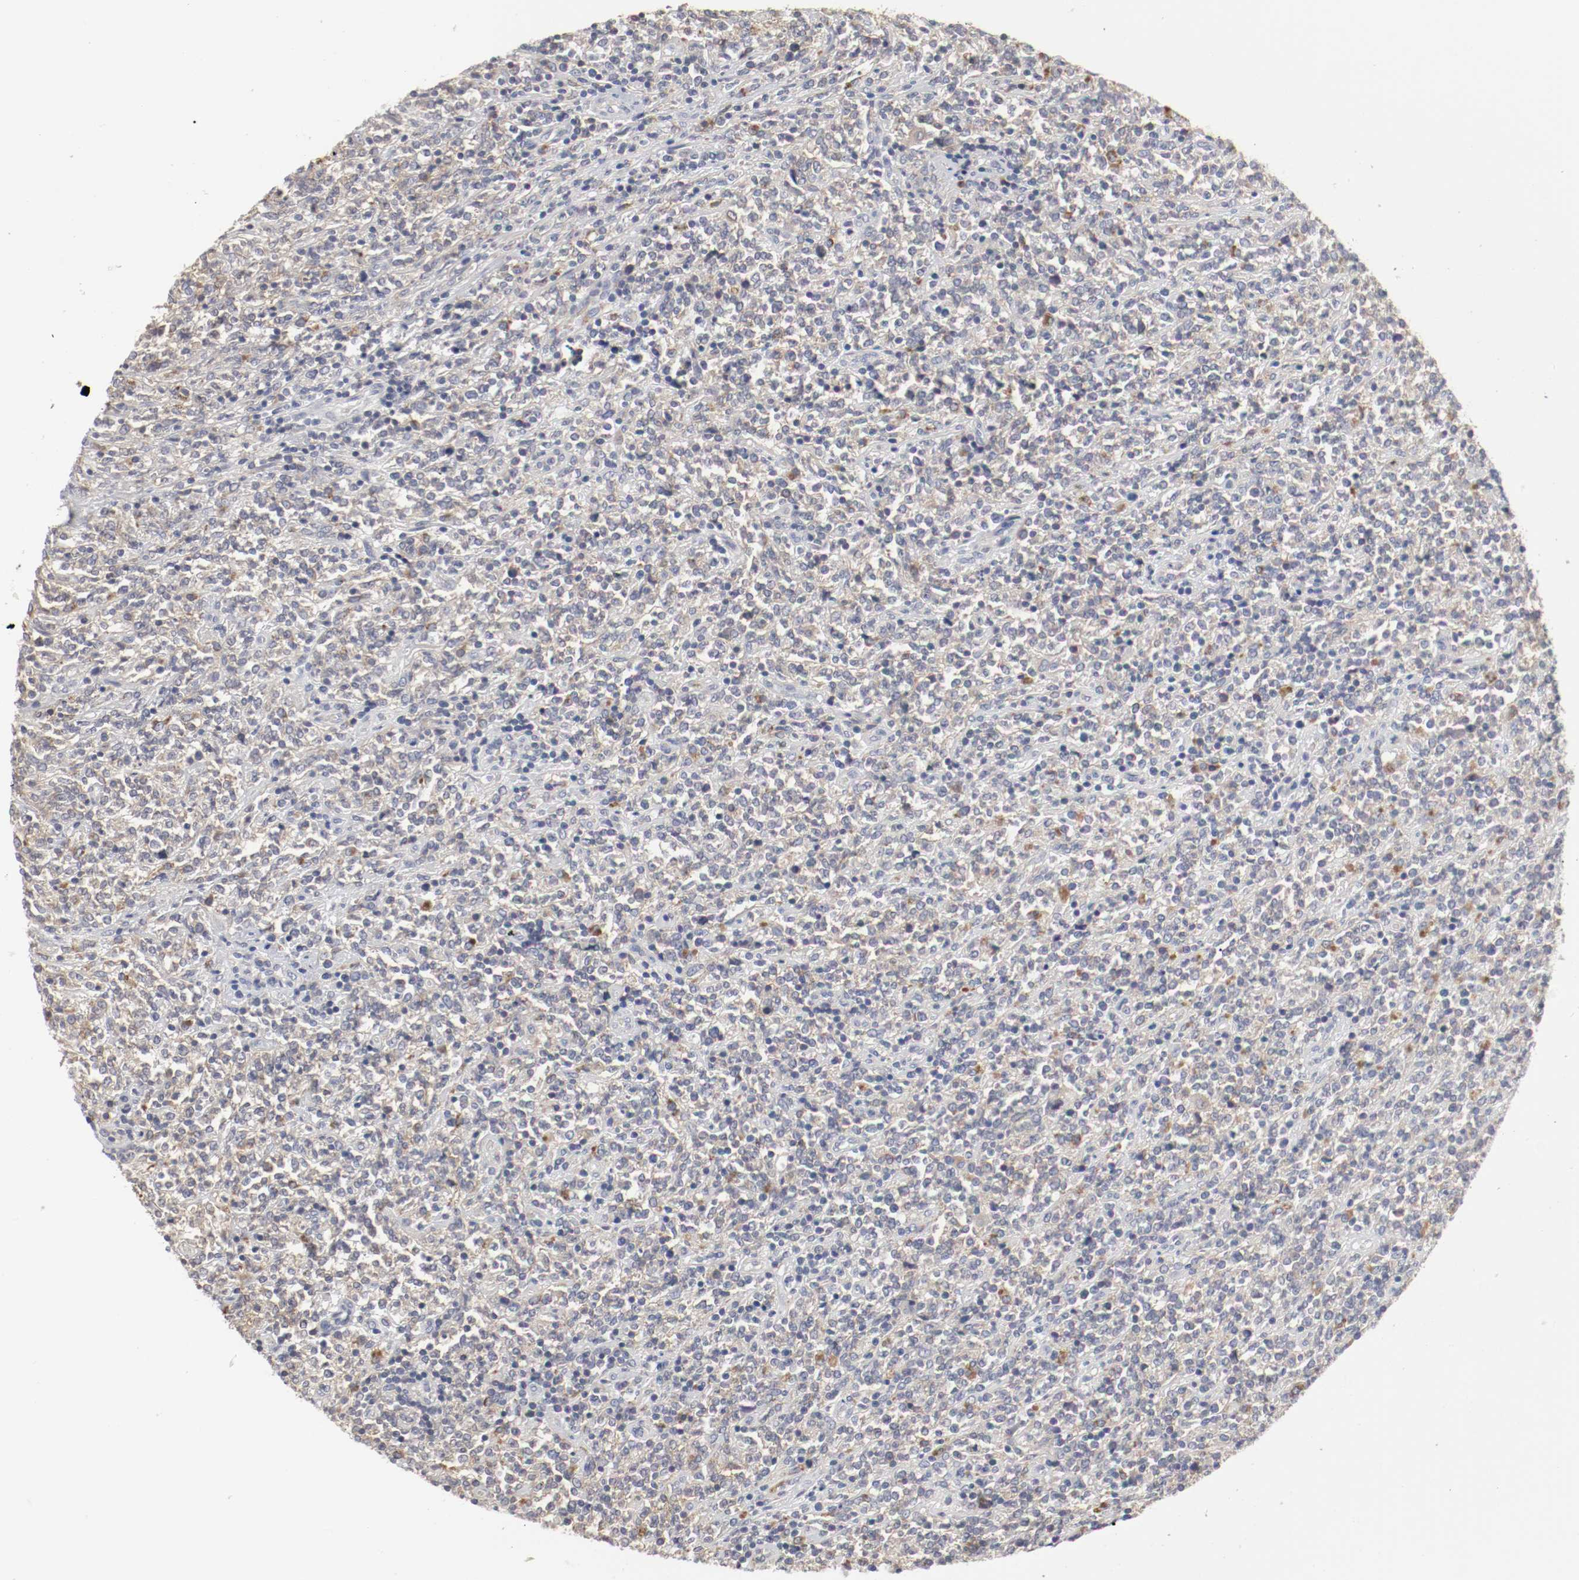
{"staining": {"intensity": "weak", "quantity": "25%-75%", "location": "cytoplasmic/membranous"}, "tissue": "lymphoma", "cell_type": "Tumor cells", "image_type": "cancer", "snomed": [{"axis": "morphology", "description": "Malignant lymphoma, non-Hodgkin's type, High grade"}, {"axis": "topography", "description": "Soft tissue"}], "caption": "The immunohistochemical stain shows weak cytoplasmic/membranous expression in tumor cells of high-grade malignant lymphoma, non-Hodgkin's type tissue.", "gene": "FGFBP1", "patient": {"sex": "male", "age": 18}}